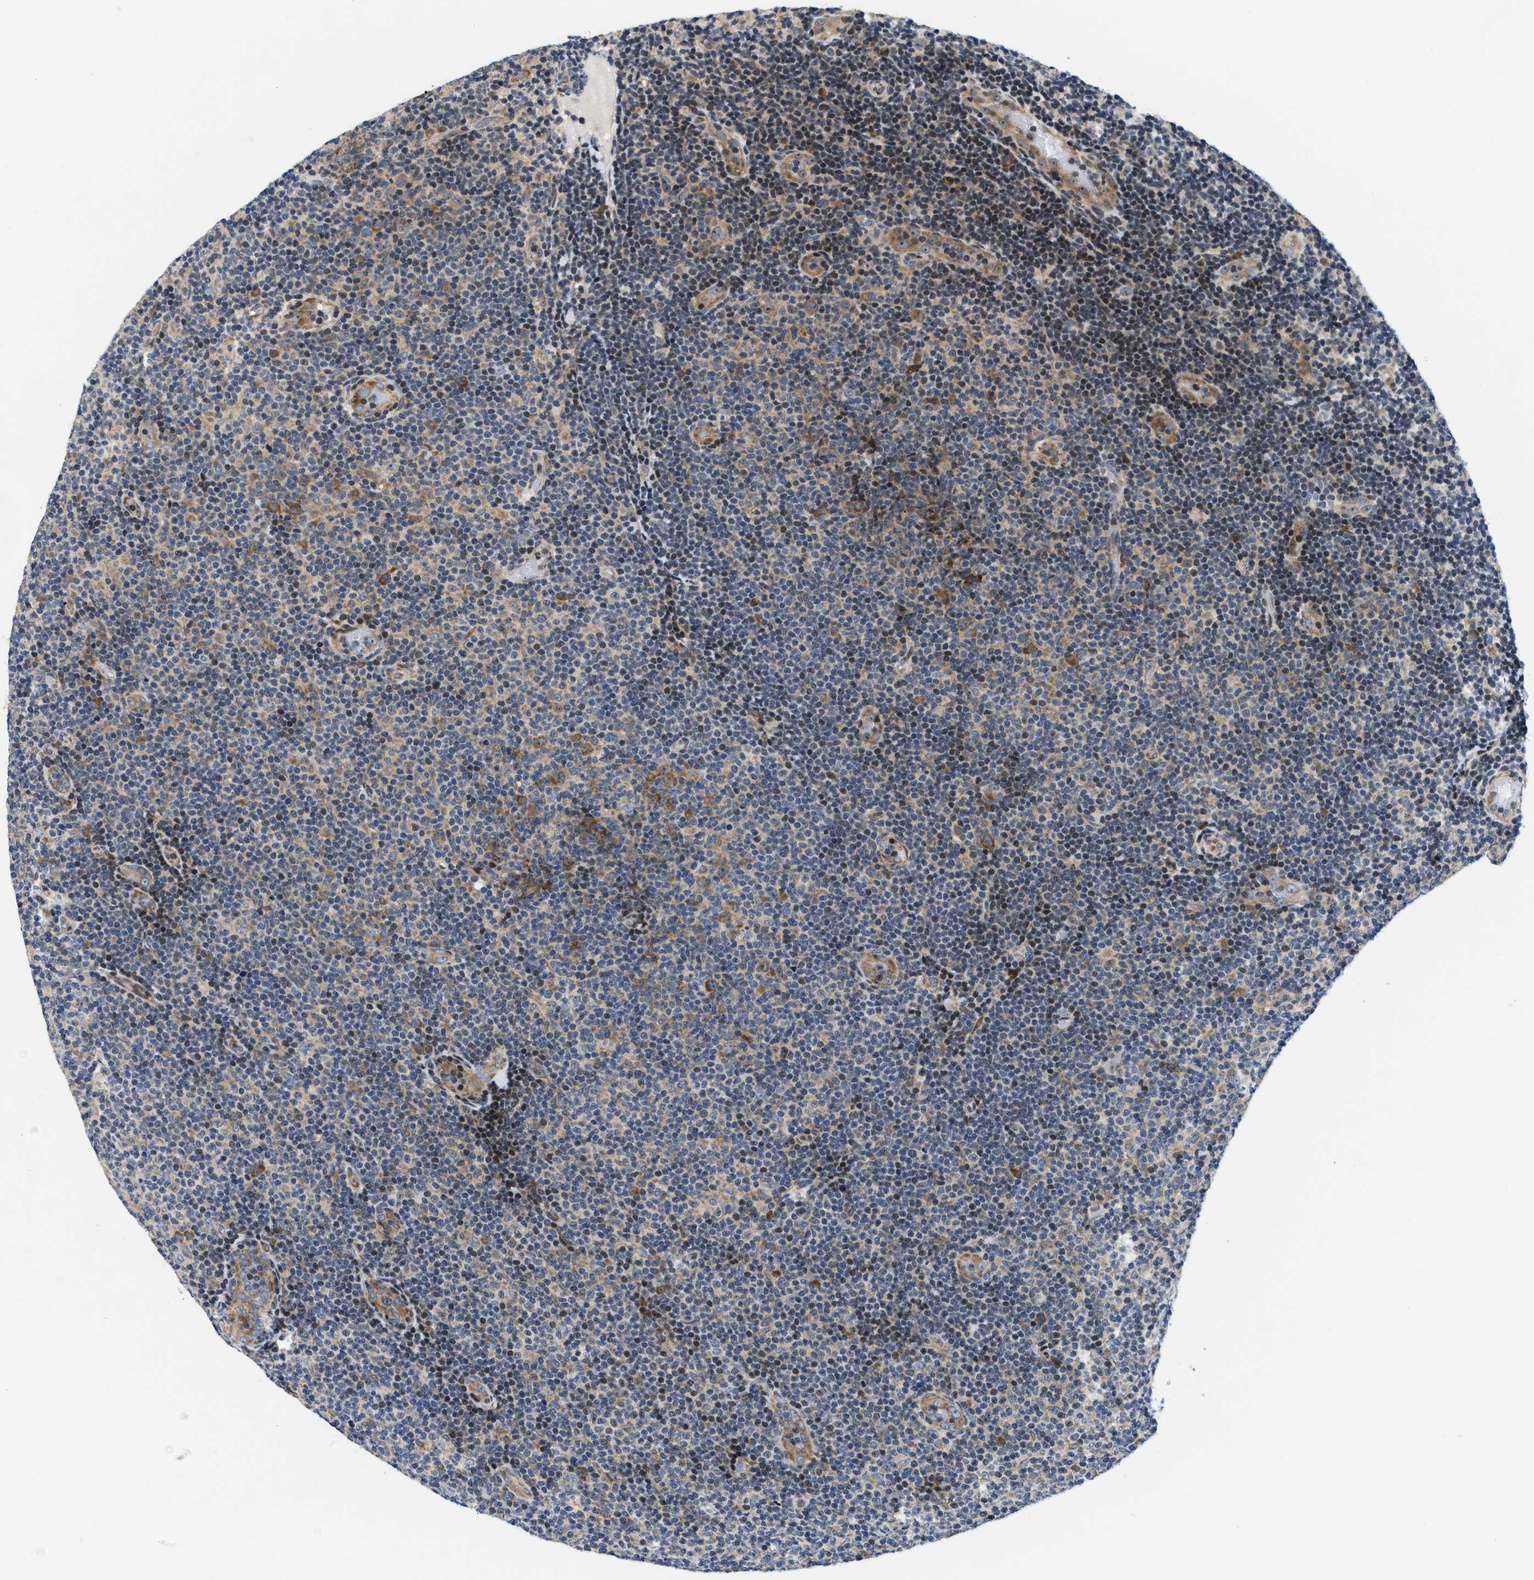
{"staining": {"intensity": "weak", "quantity": "25%-75%", "location": "cytoplasmic/membranous"}, "tissue": "lymphoma", "cell_type": "Tumor cells", "image_type": "cancer", "snomed": [{"axis": "morphology", "description": "Malignant lymphoma, non-Hodgkin's type, Low grade"}, {"axis": "topography", "description": "Lymph node"}], "caption": "DAB (3,3'-diaminobenzidine) immunohistochemical staining of lymphoma reveals weak cytoplasmic/membranous protein expression in approximately 25%-75% of tumor cells. (IHC, brightfield microscopy, high magnification).", "gene": "IKBKE", "patient": {"sex": "male", "age": 83}}